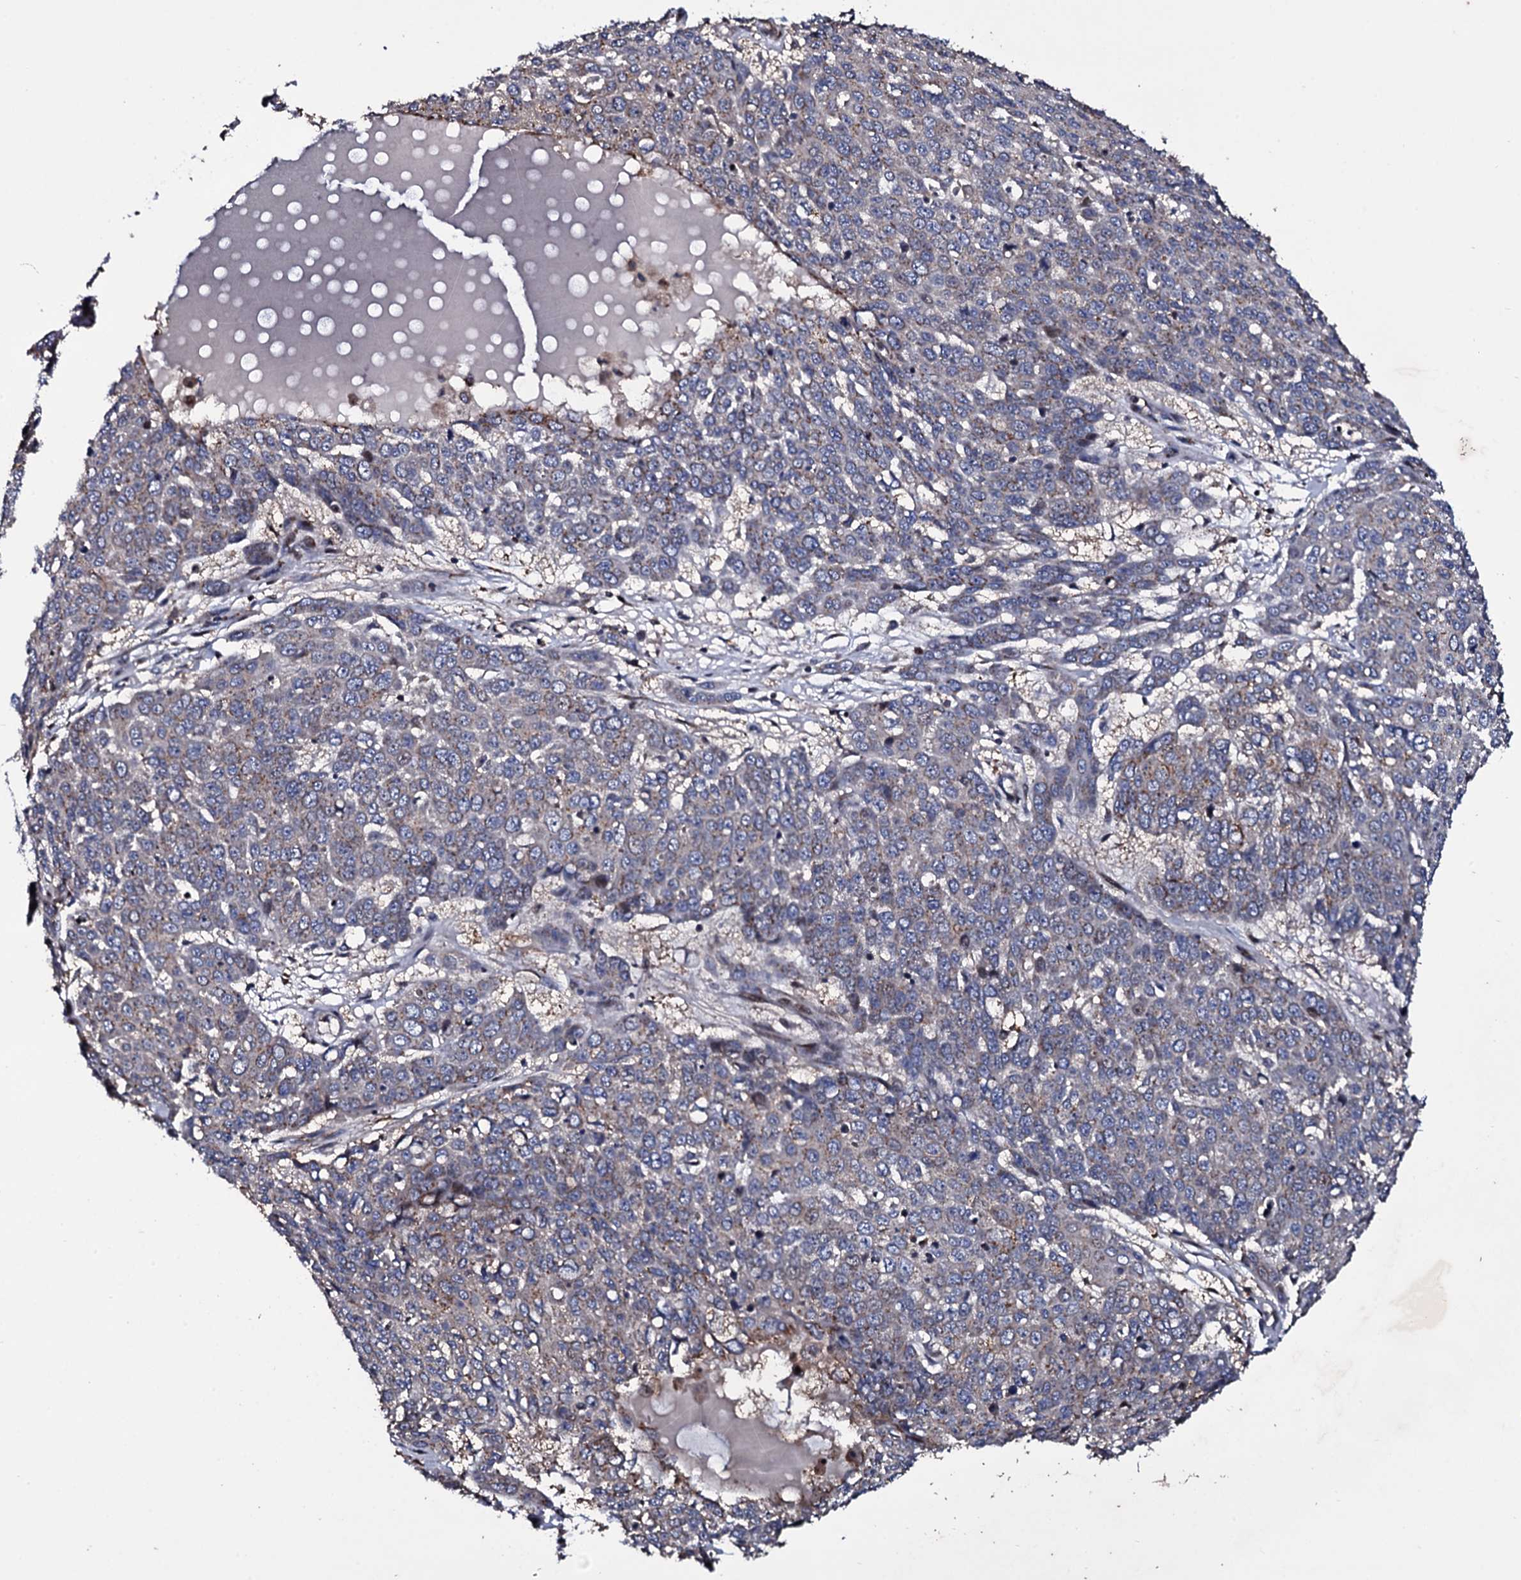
{"staining": {"intensity": "weak", "quantity": "<25%", "location": "cytoplasmic/membranous"}, "tissue": "skin cancer", "cell_type": "Tumor cells", "image_type": "cancer", "snomed": [{"axis": "morphology", "description": "Squamous cell carcinoma, NOS"}, {"axis": "topography", "description": "Skin"}], "caption": "Immunohistochemical staining of squamous cell carcinoma (skin) exhibits no significant expression in tumor cells.", "gene": "PLET1", "patient": {"sex": "male", "age": 71}}